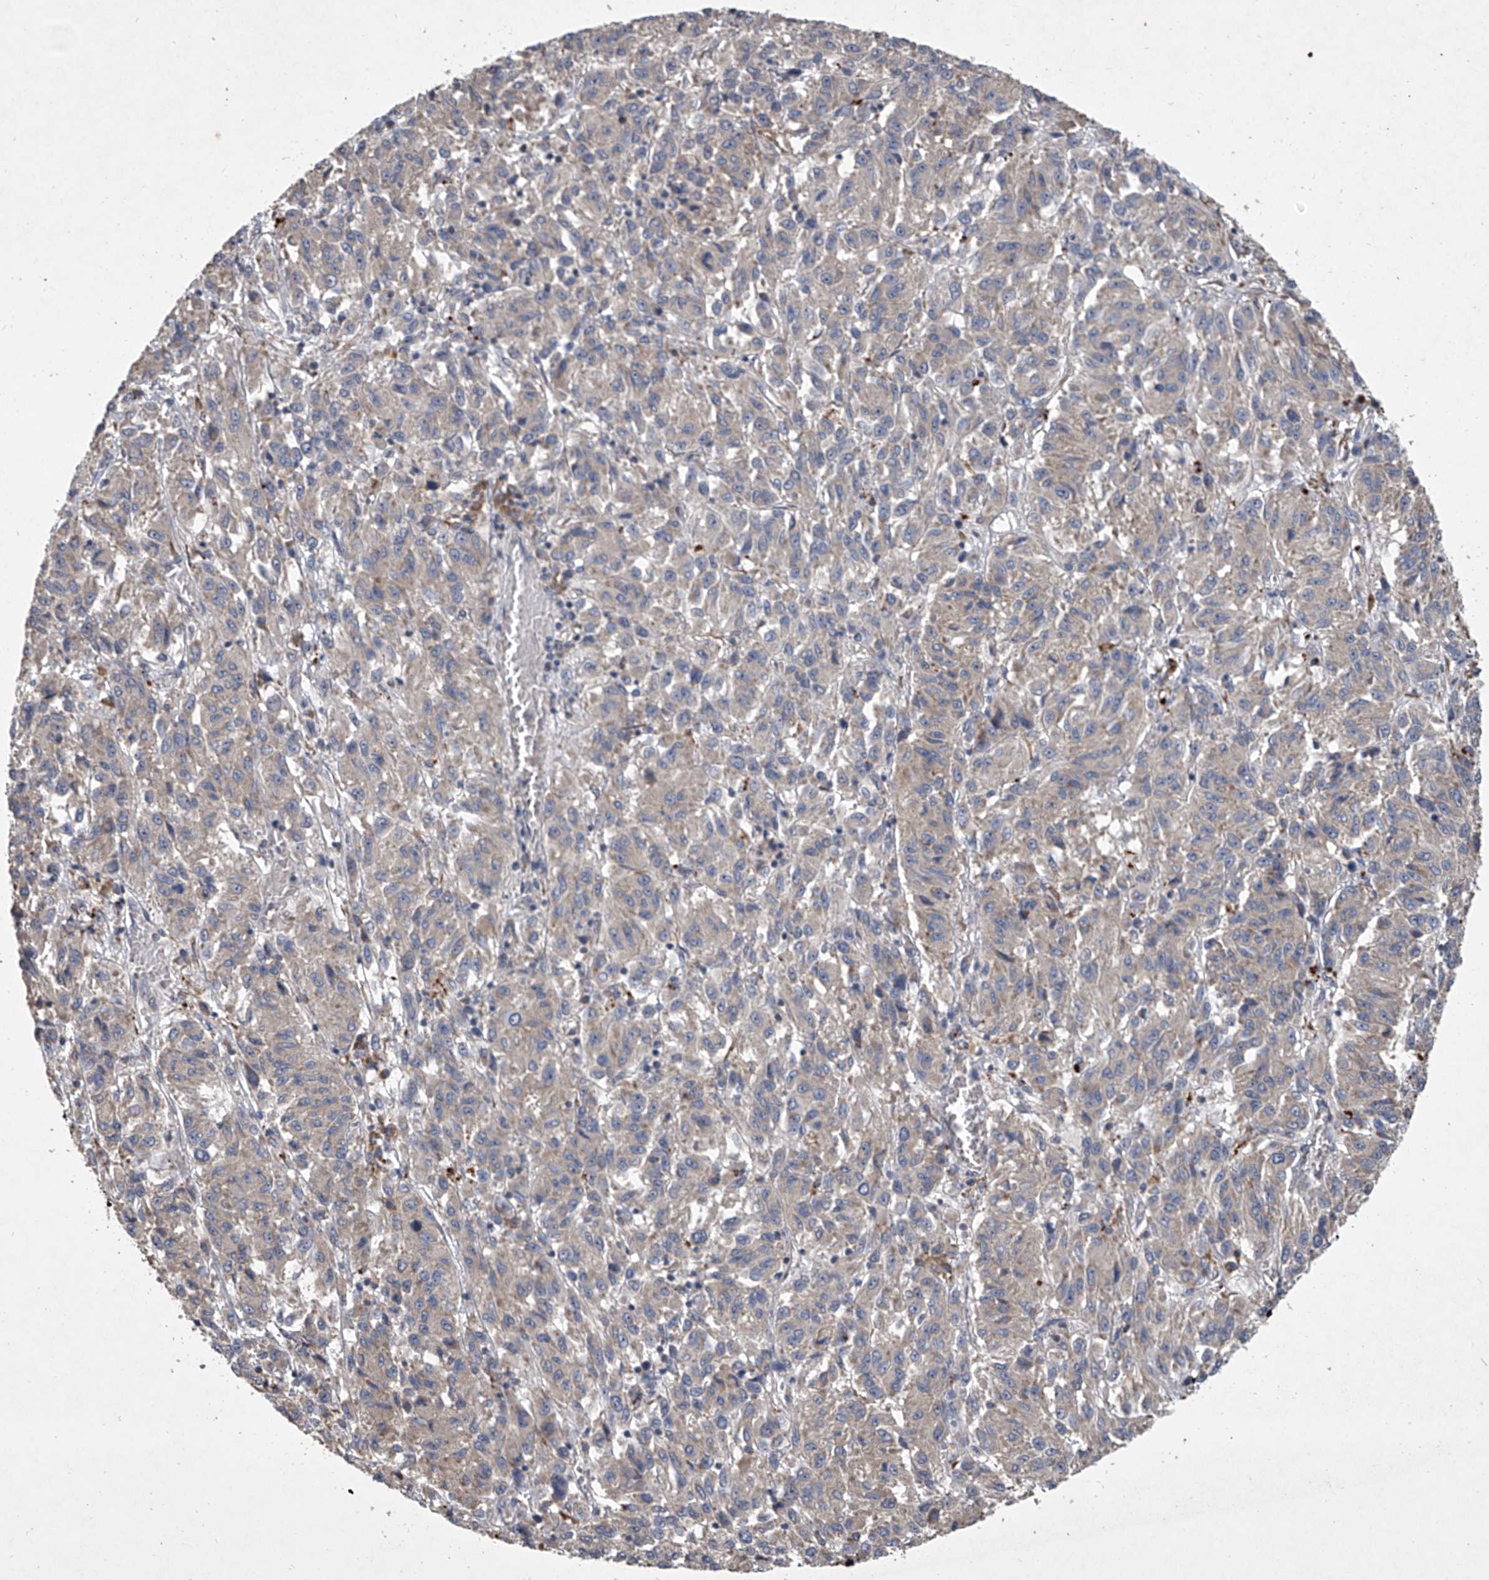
{"staining": {"intensity": "weak", "quantity": "25%-75%", "location": "cytoplasmic/membranous"}, "tissue": "melanoma", "cell_type": "Tumor cells", "image_type": "cancer", "snomed": [{"axis": "morphology", "description": "Malignant melanoma, Metastatic site"}, {"axis": "topography", "description": "Lung"}], "caption": "Immunohistochemical staining of malignant melanoma (metastatic site) exhibits low levels of weak cytoplasmic/membranous protein positivity in approximately 25%-75% of tumor cells.", "gene": "DOCK9", "patient": {"sex": "male", "age": 64}}